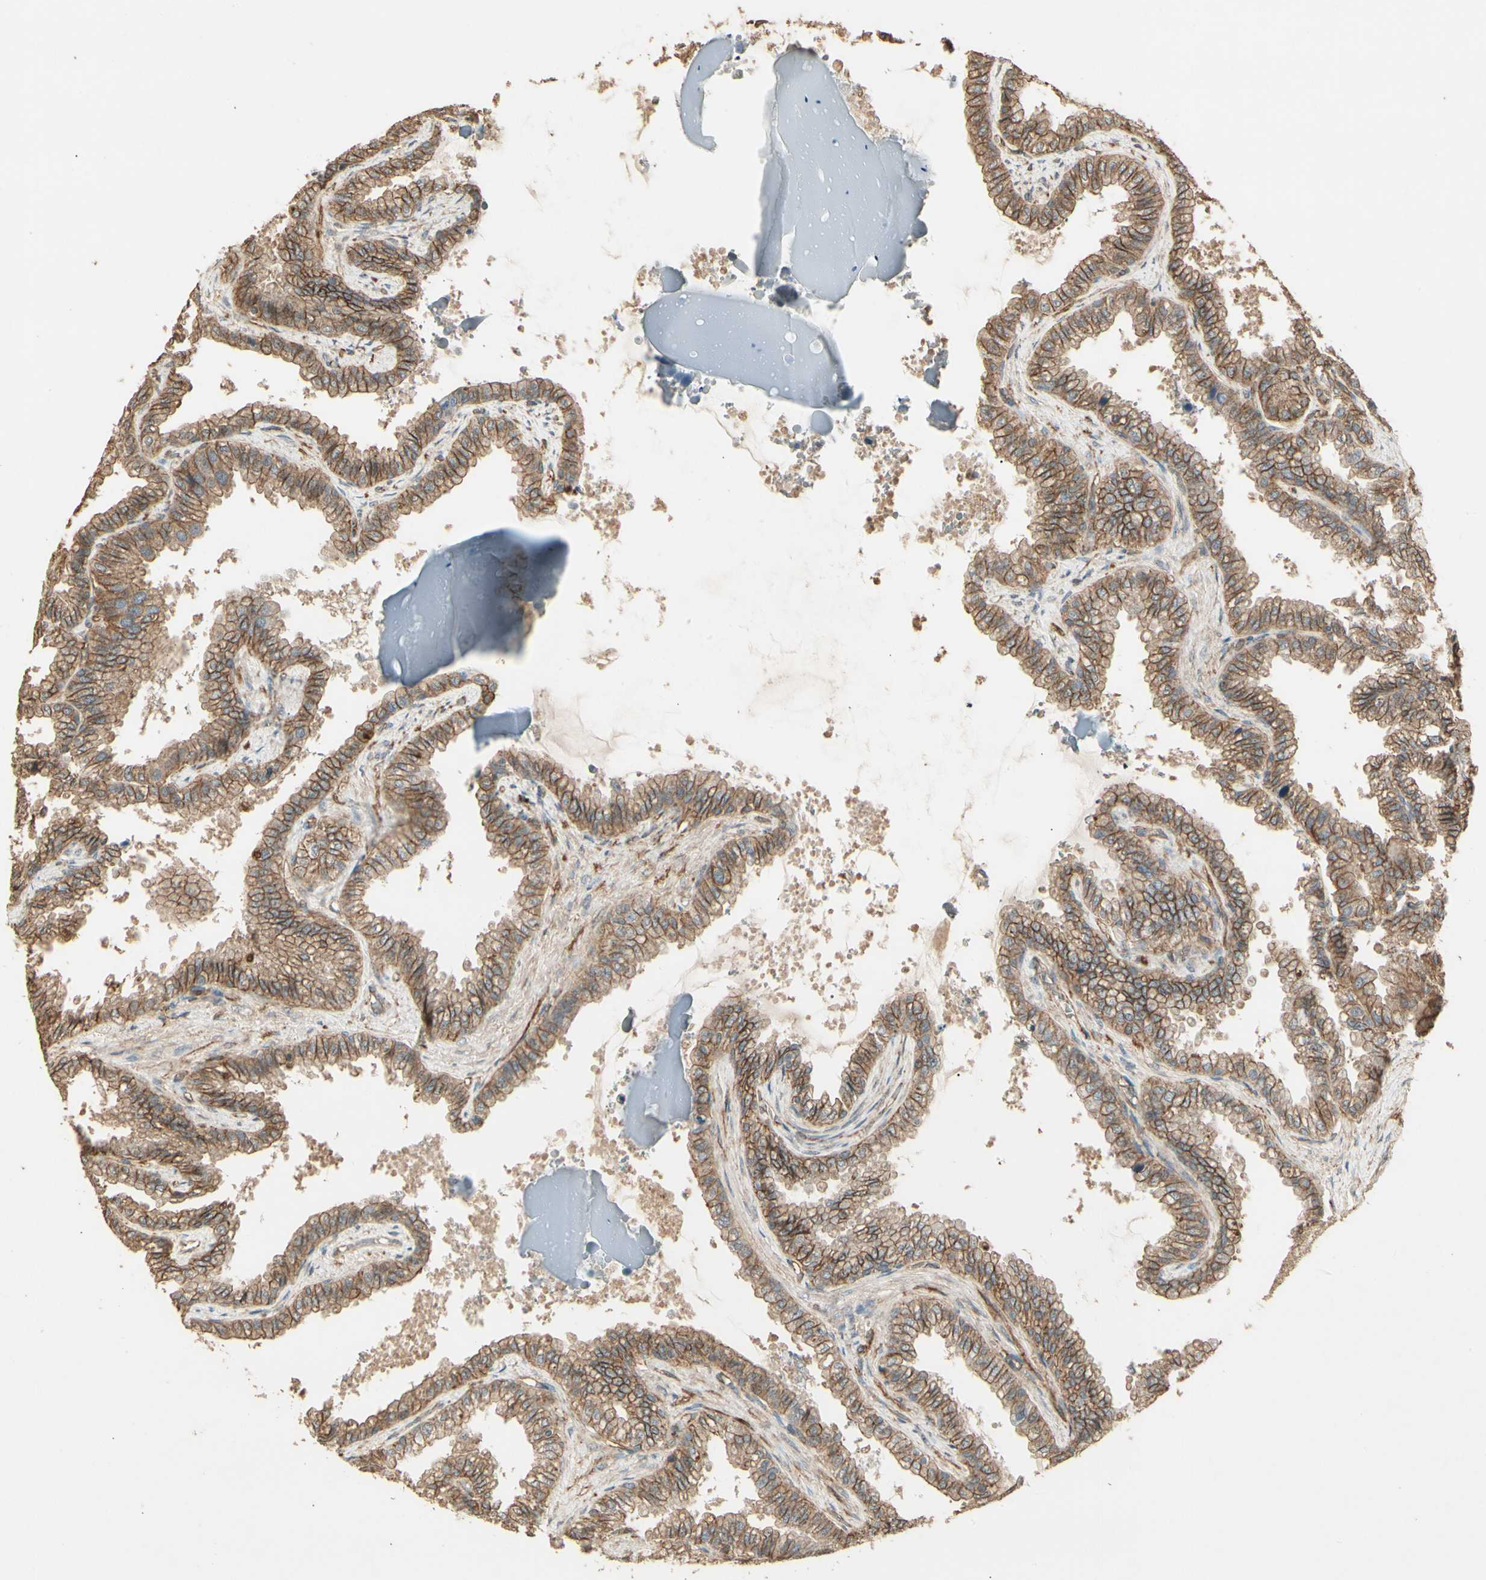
{"staining": {"intensity": "moderate", "quantity": ">75%", "location": "cytoplasmic/membranous"}, "tissue": "seminal vesicle", "cell_type": "Glandular cells", "image_type": "normal", "snomed": [{"axis": "morphology", "description": "Normal tissue, NOS"}, {"axis": "topography", "description": "Seminal veicle"}], "caption": "A micrograph of human seminal vesicle stained for a protein shows moderate cytoplasmic/membranous brown staining in glandular cells. (IHC, brightfield microscopy, high magnification).", "gene": "RNF180", "patient": {"sex": "male", "age": 46}}